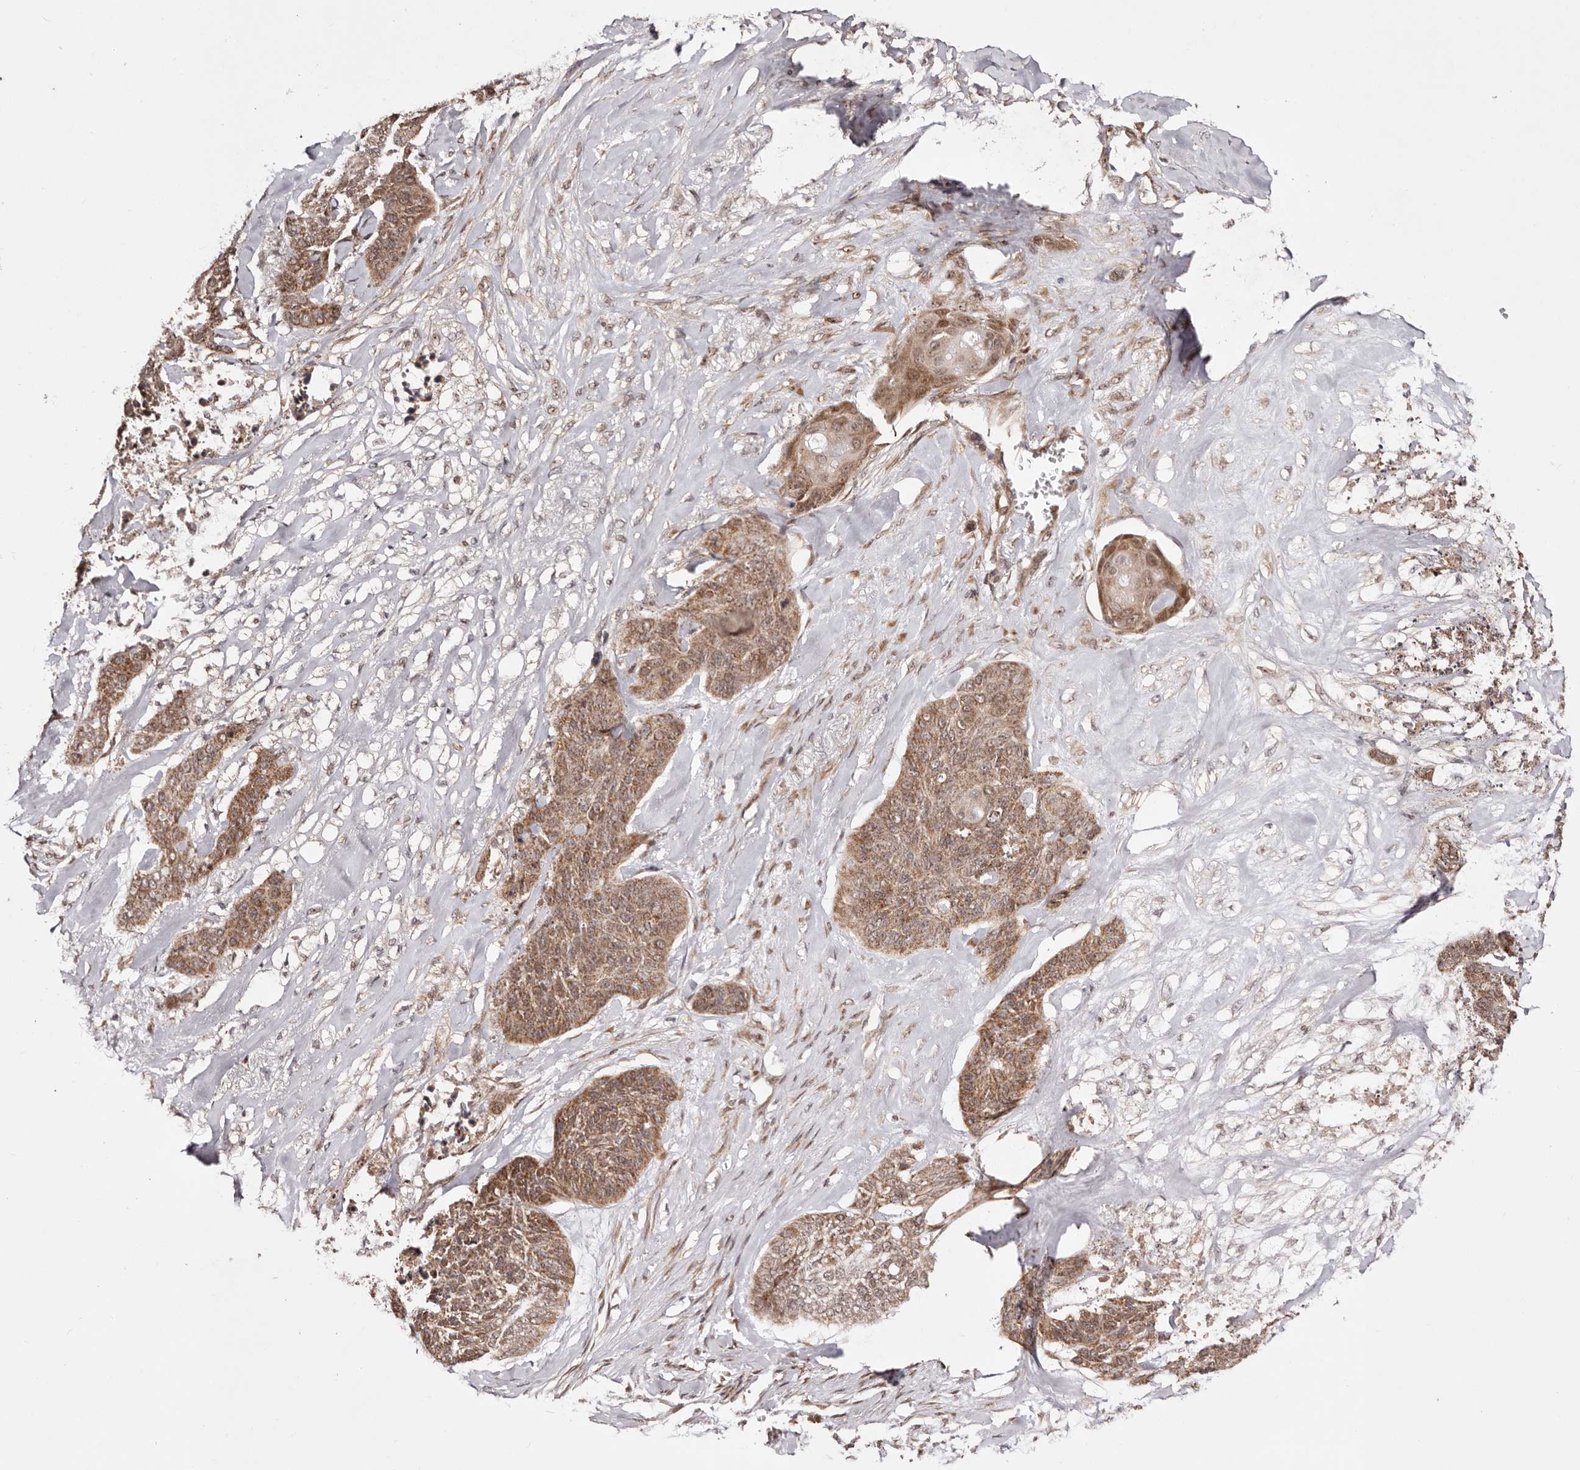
{"staining": {"intensity": "moderate", "quantity": ">75%", "location": "cytoplasmic/membranous,nuclear"}, "tissue": "skin cancer", "cell_type": "Tumor cells", "image_type": "cancer", "snomed": [{"axis": "morphology", "description": "Basal cell carcinoma"}, {"axis": "topography", "description": "Skin"}], "caption": "Skin cancer (basal cell carcinoma) stained with a protein marker shows moderate staining in tumor cells.", "gene": "EGR3", "patient": {"sex": "female", "age": 64}}